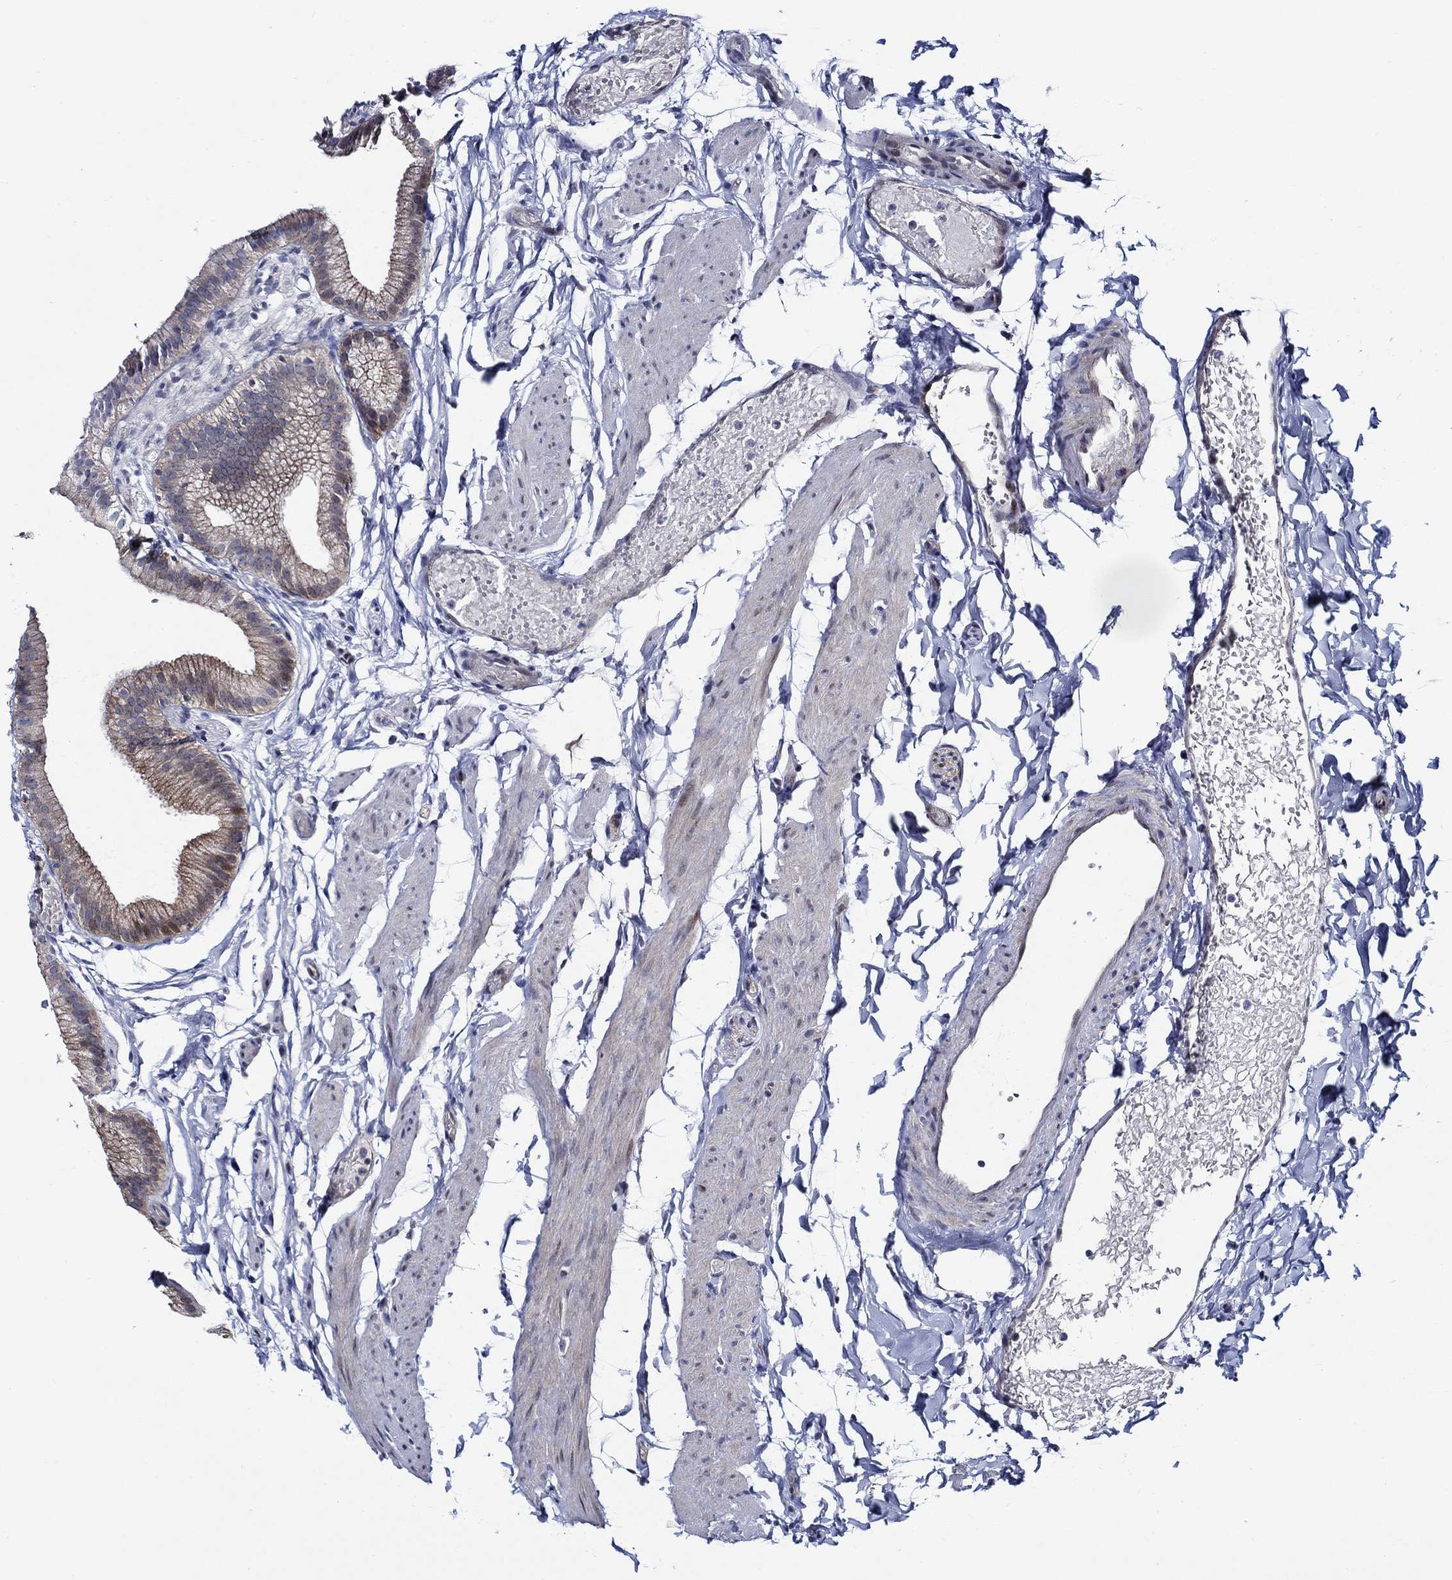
{"staining": {"intensity": "moderate", "quantity": "25%-75%", "location": "cytoplasmic/membranous"}, "tissue": "gallbladder", "cell_type": "Glandular cells", "image_type": "normal", "snomed": [{"axis": "morphology", "description": "Normal tissue, NOS"}, {"axis": "topography", "description": "Gallbladder"}], "caption": "Immunohistochemical staining of unremarkable human gallbladder reveals medium levels of moderate cytoplasmic/membranous positivity in approximately 25%-75% of glandular cells. (Brightfield microscopy of DAB IHC at high magnification).", "gene": "C8orf48", "patient": {"sex": "female", "age": 45}}